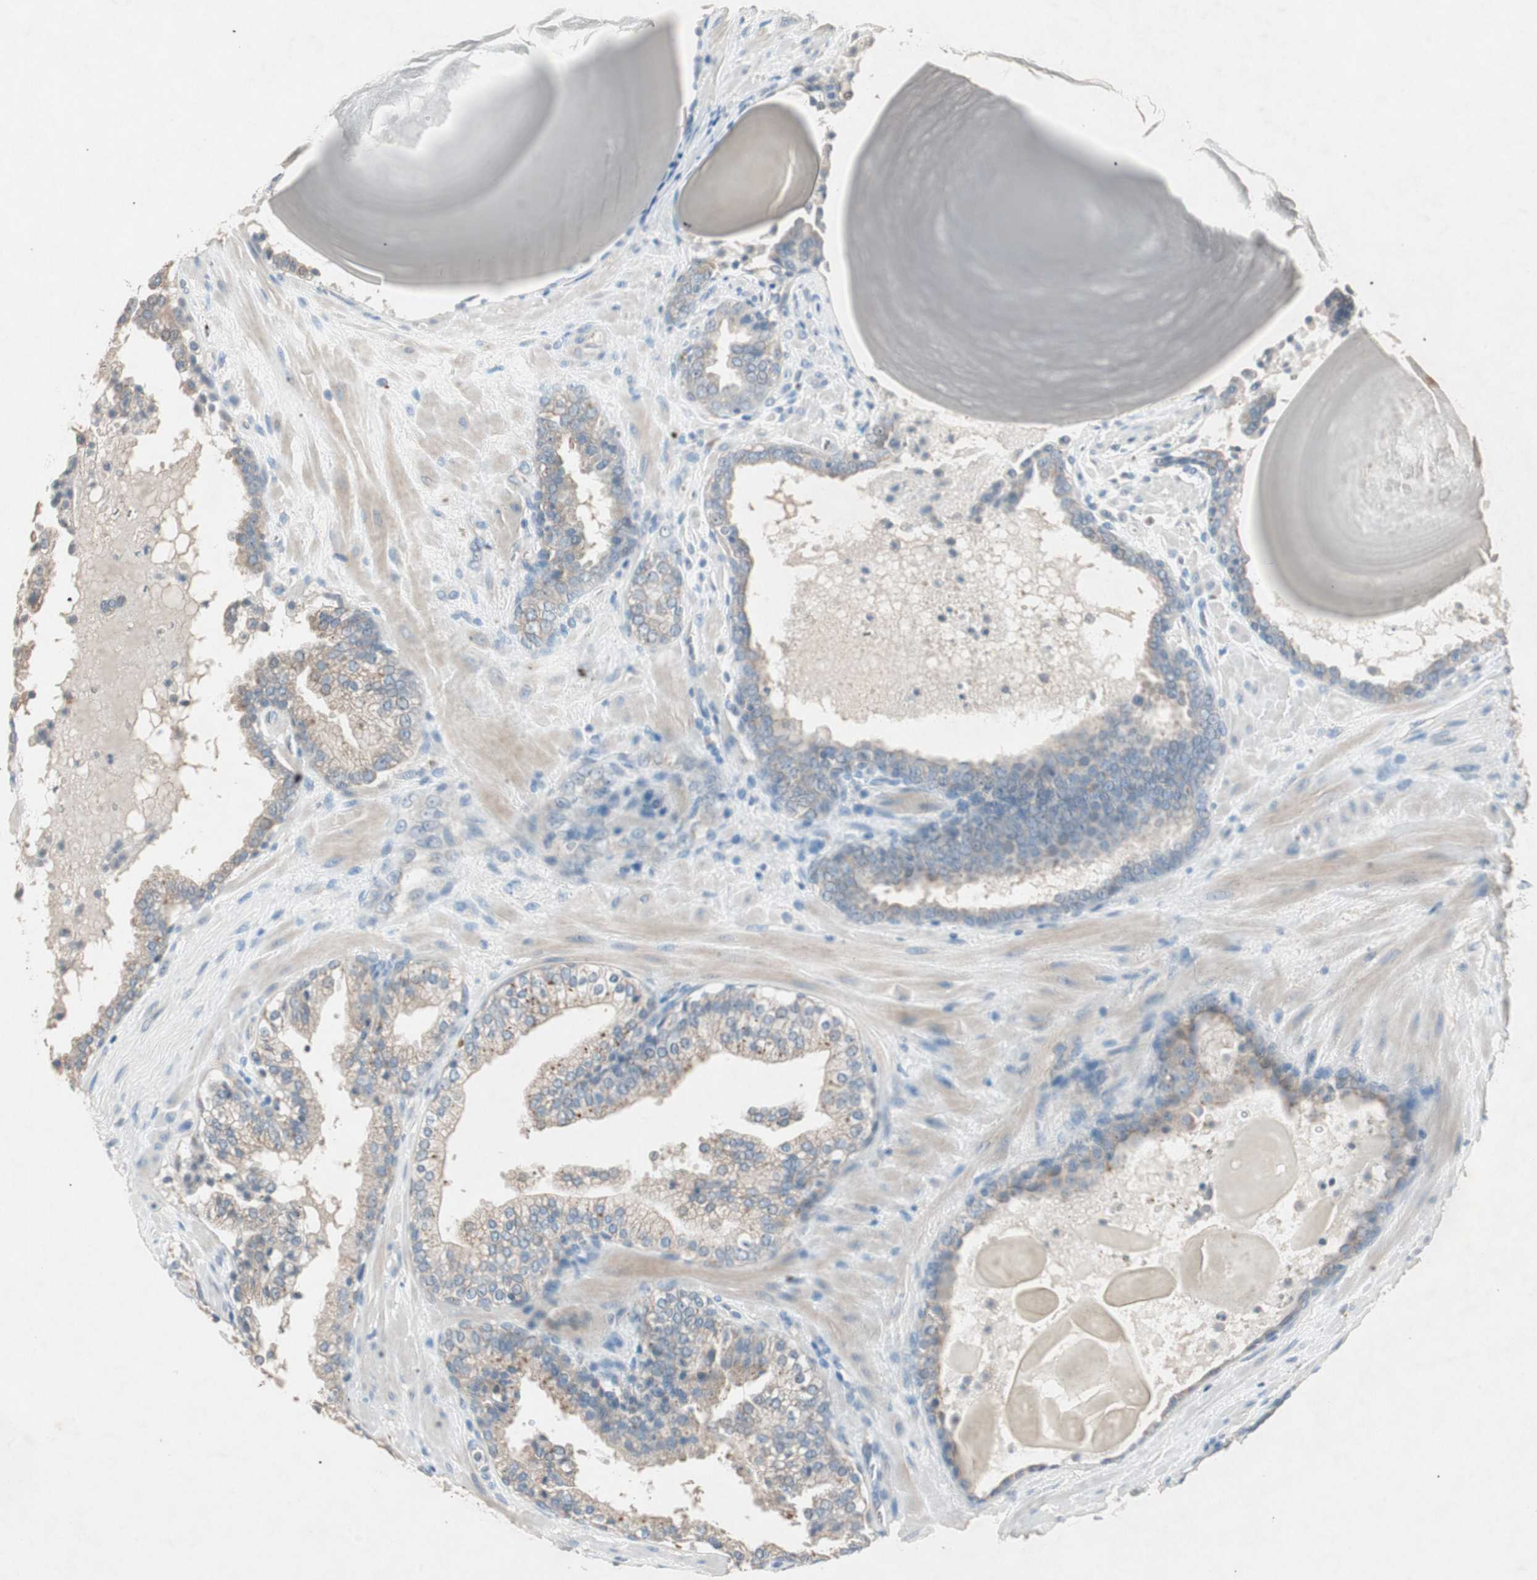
{"staining": {"intensity": "weak", "quantity": ">75%", "location": "cytoplasmic/membranous"}, "tissue": "prostate cancer", "cell_type": "Tumor cells", "image_type": "cancer", "snomed": [{"axis": "morphology", "description": "Adenocarcinoma, High grade"}, {"axis": "topography", "description": "Prostate"}], "caption": "An immunohistochemistry (IHC) histopathology image of neoplastic tissue is shown. Protein staining in brown labels weak cytoplasmic/membranous positivity in prostate cancer within tumor cells.", "gene": "KHK", "patient": {"sex": "male", "age": 68}}